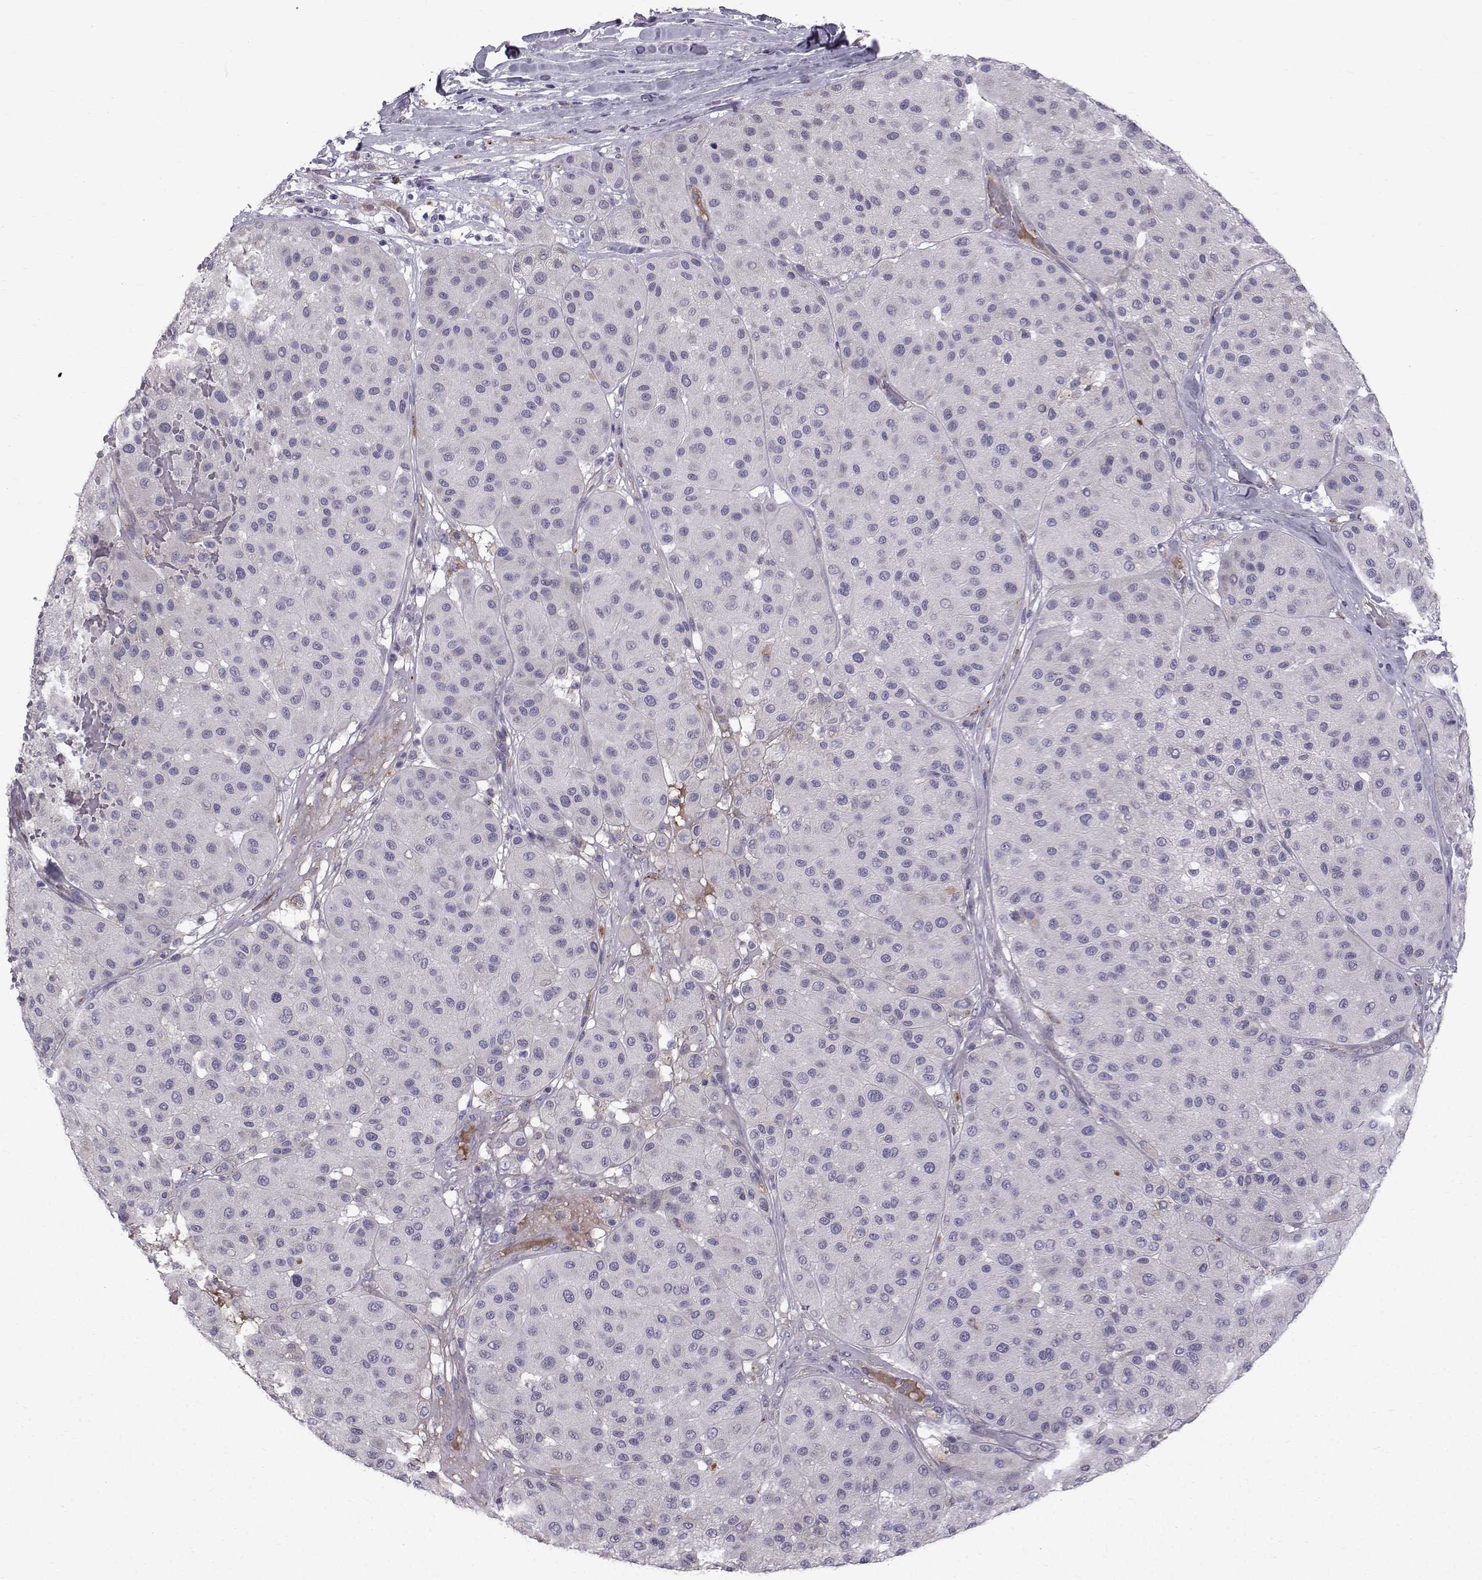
{"staining": {"intensity": "negative", "quantity": "none", "location": "none"}, "tissue": "melanoma", "cell_type": "Tumor cells", "image_type": "cancer", "snomed": [{"axis": "morphology", "description": "Malignant melanoma, Metastatic site"}, {"axis": "topography", "description": "Smooth muscle"}], "caption": "Malignant melanoma (metastatic site) stained for a protein using immunohistochemistry displays no positivity tumor cells.", "gene": "CALCR", "patient": {"sex": "male", "age": 41}}